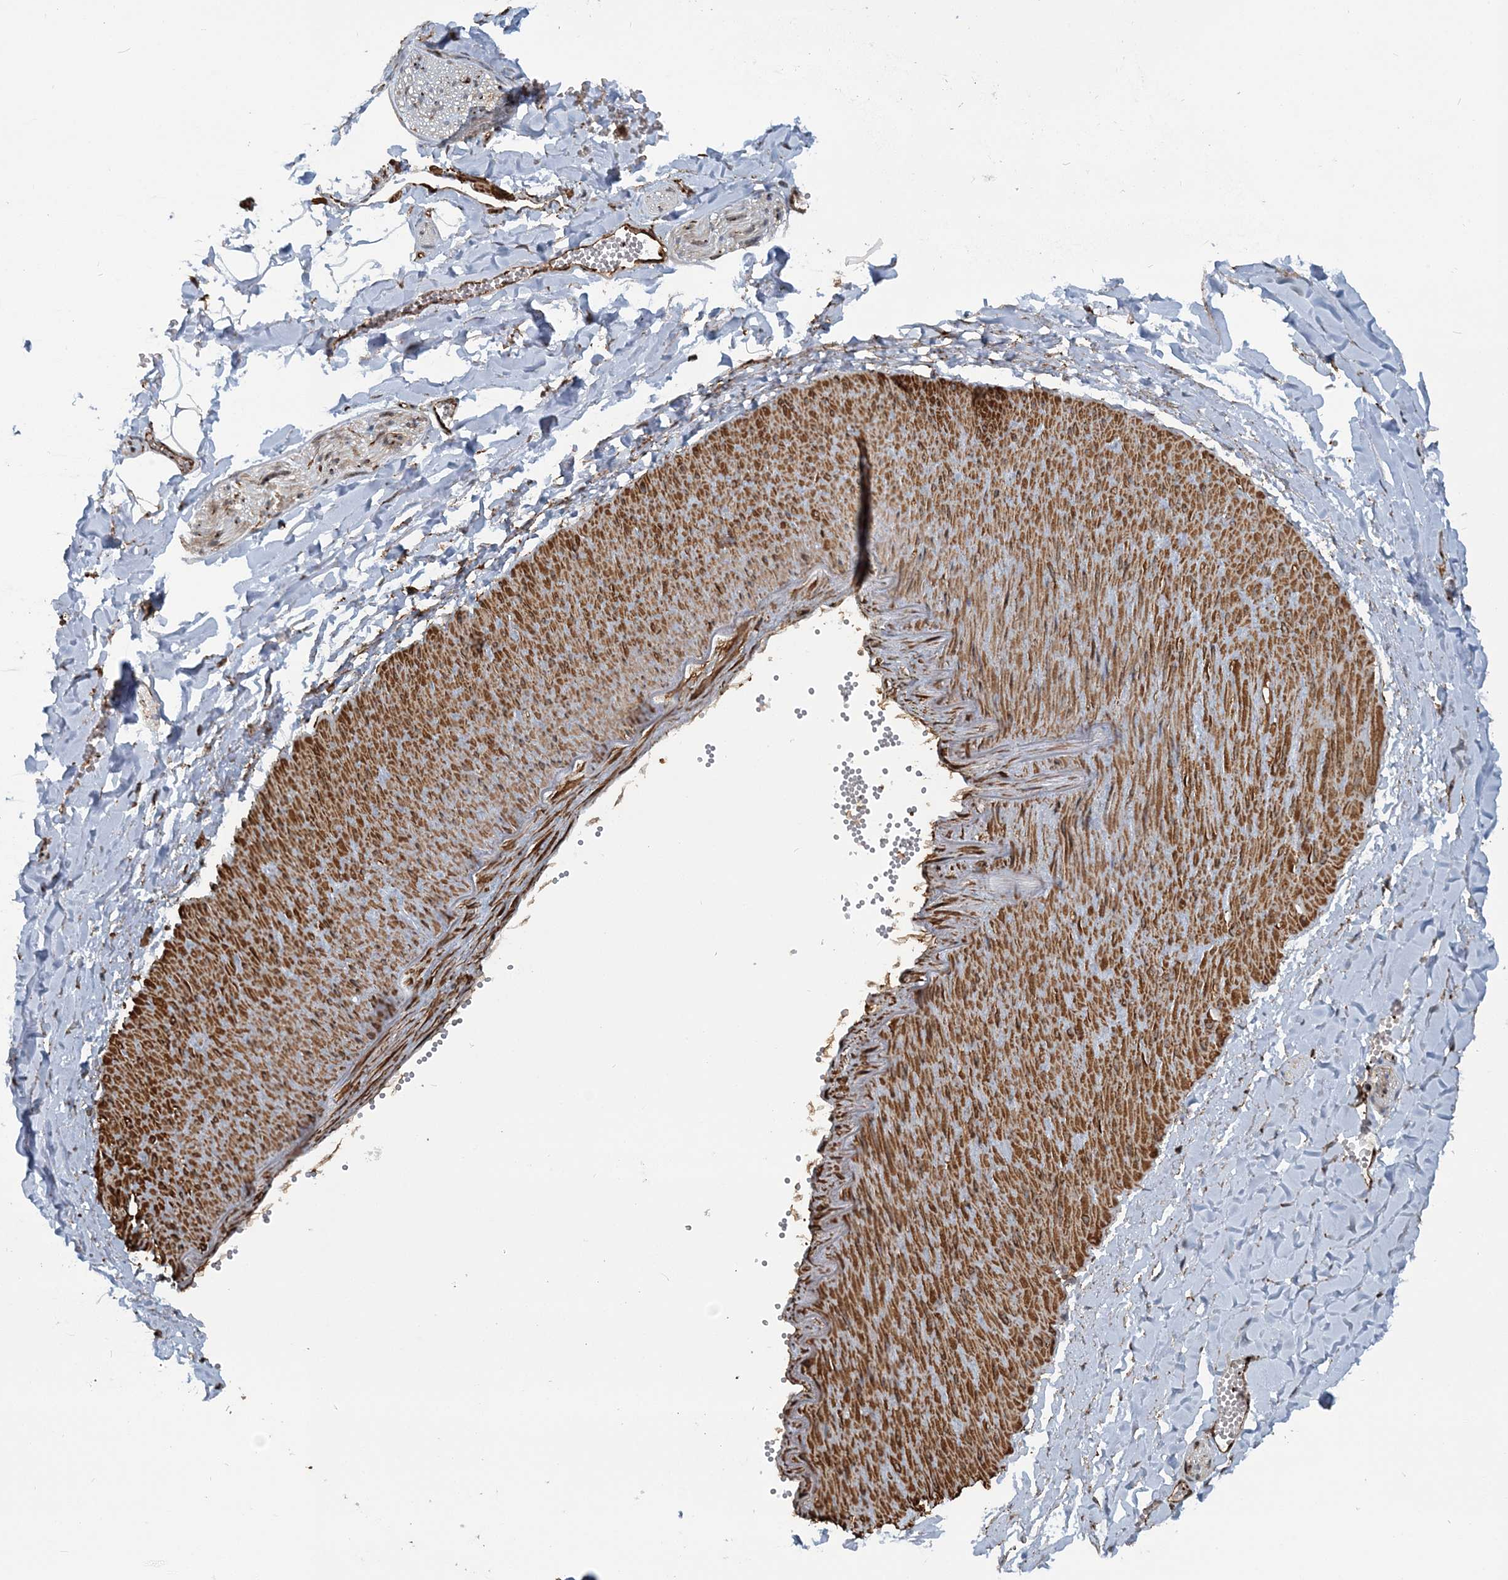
{"staining": {"intensity": "negative", "quantity": "none", "location": "none"}, "tissue": "adipose tissue", "cell_type": "Adipocytes", "image_type": "normal", "snomed": [{"axis": "morphology", "description": "Normal tissue, NOS"}, {"axis": "topography", "description": "Gallbladder"}, {"axis": "topography", "description": "Peripheral nerve tissue"}], "caption": "IHC of benign adipose tissue exhibits no expression in adipocytes.", "gene": "TRAF3IP2", "patient": {"sex": "male", "age": 38}}